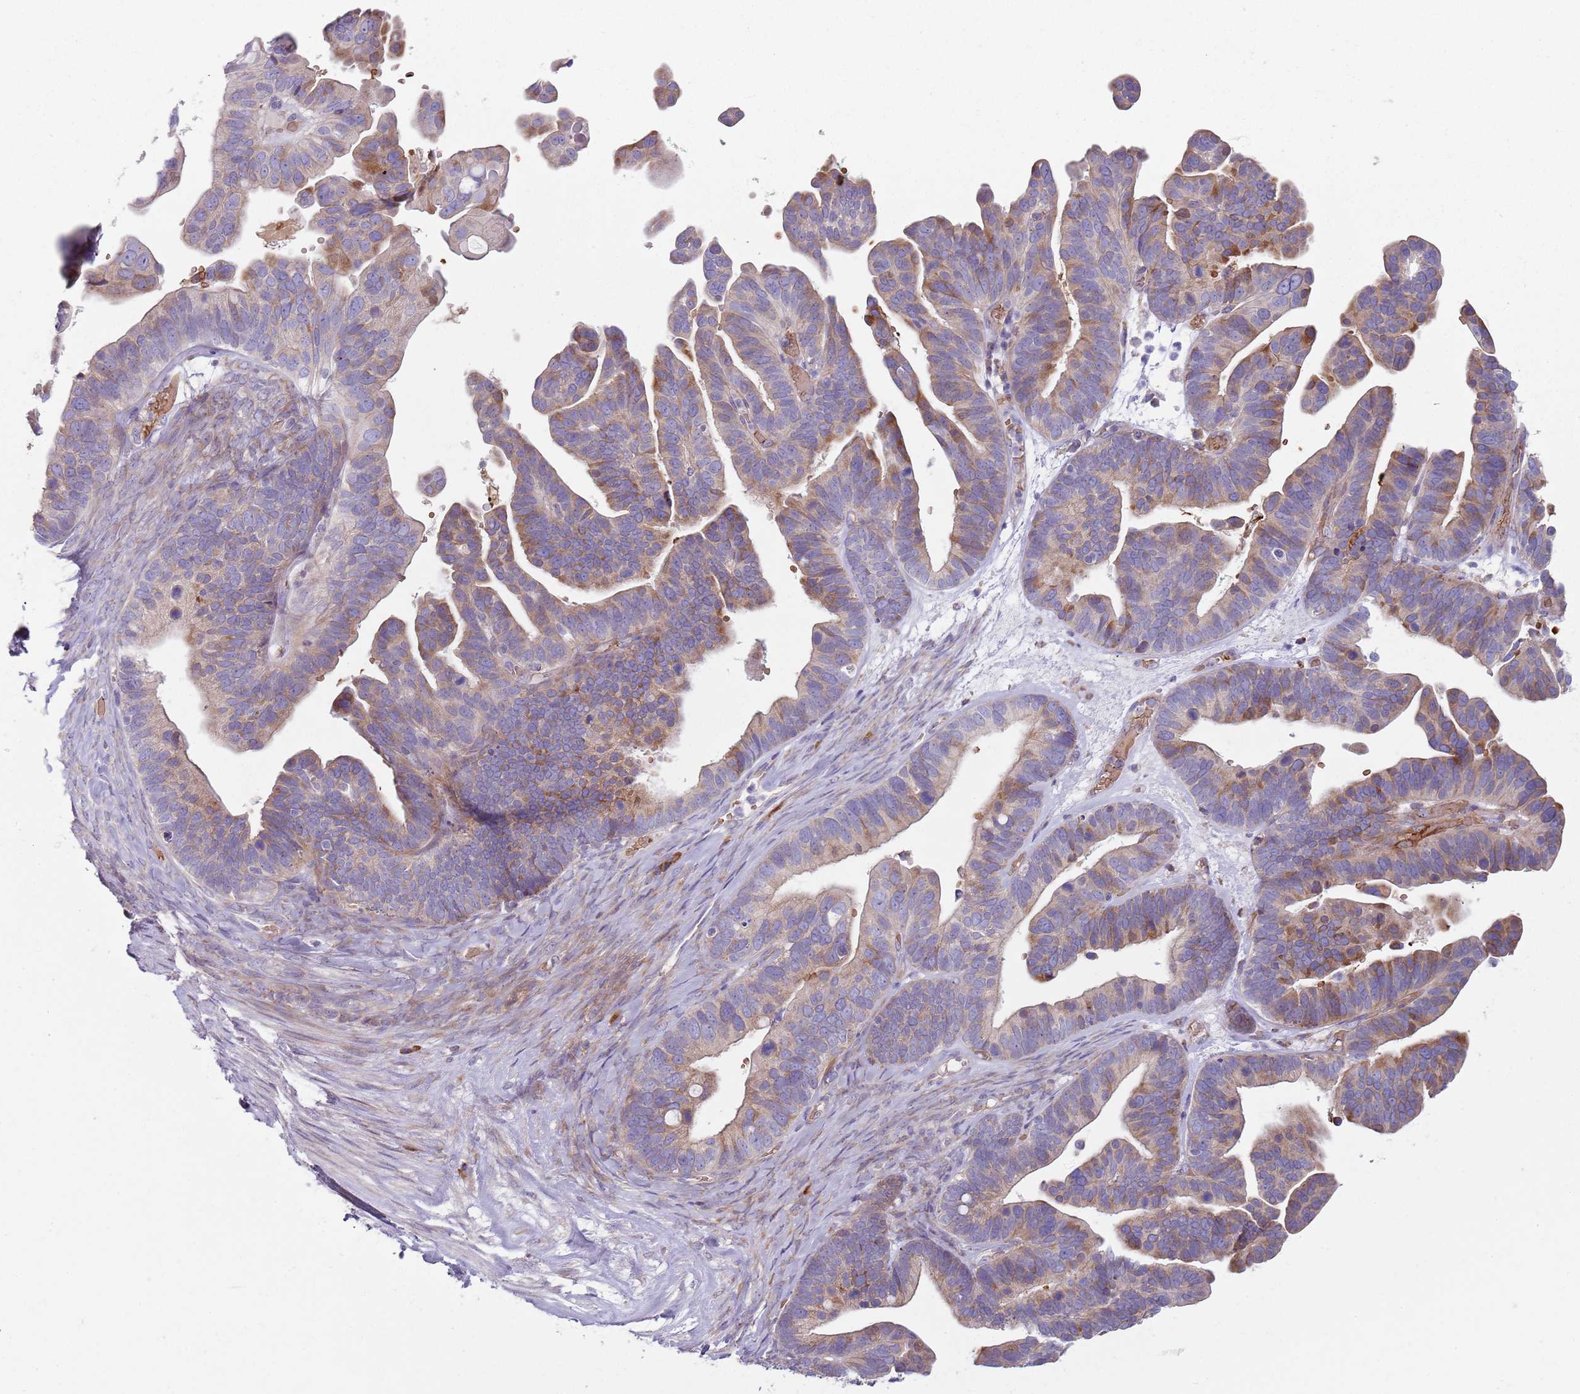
{"staining": {"intensity": "moderate", "quantity": "25%-75%", "location": "cytoplasmic/membranous"}, "tissue": "ovarian cancer", "cell_type": "Tumor cells", "image_type": "cancer", "snomed": [{"axis": "morphology", "description": "Cystadenocarcinoma, serous, NOS"}, {"axis": "topography", "description": "Ovary"}], "caption": "High-power microscopy captured an immunohistochemistry (IHC) micrograph of ovarian serous cystadenocarcinoma, revealing moderate cytoplasmic/membranous positivity in approximately 25%-75% of tumor cells.", "gene": "SPATA2", "patient": {"sex": "female", "age": 56}}